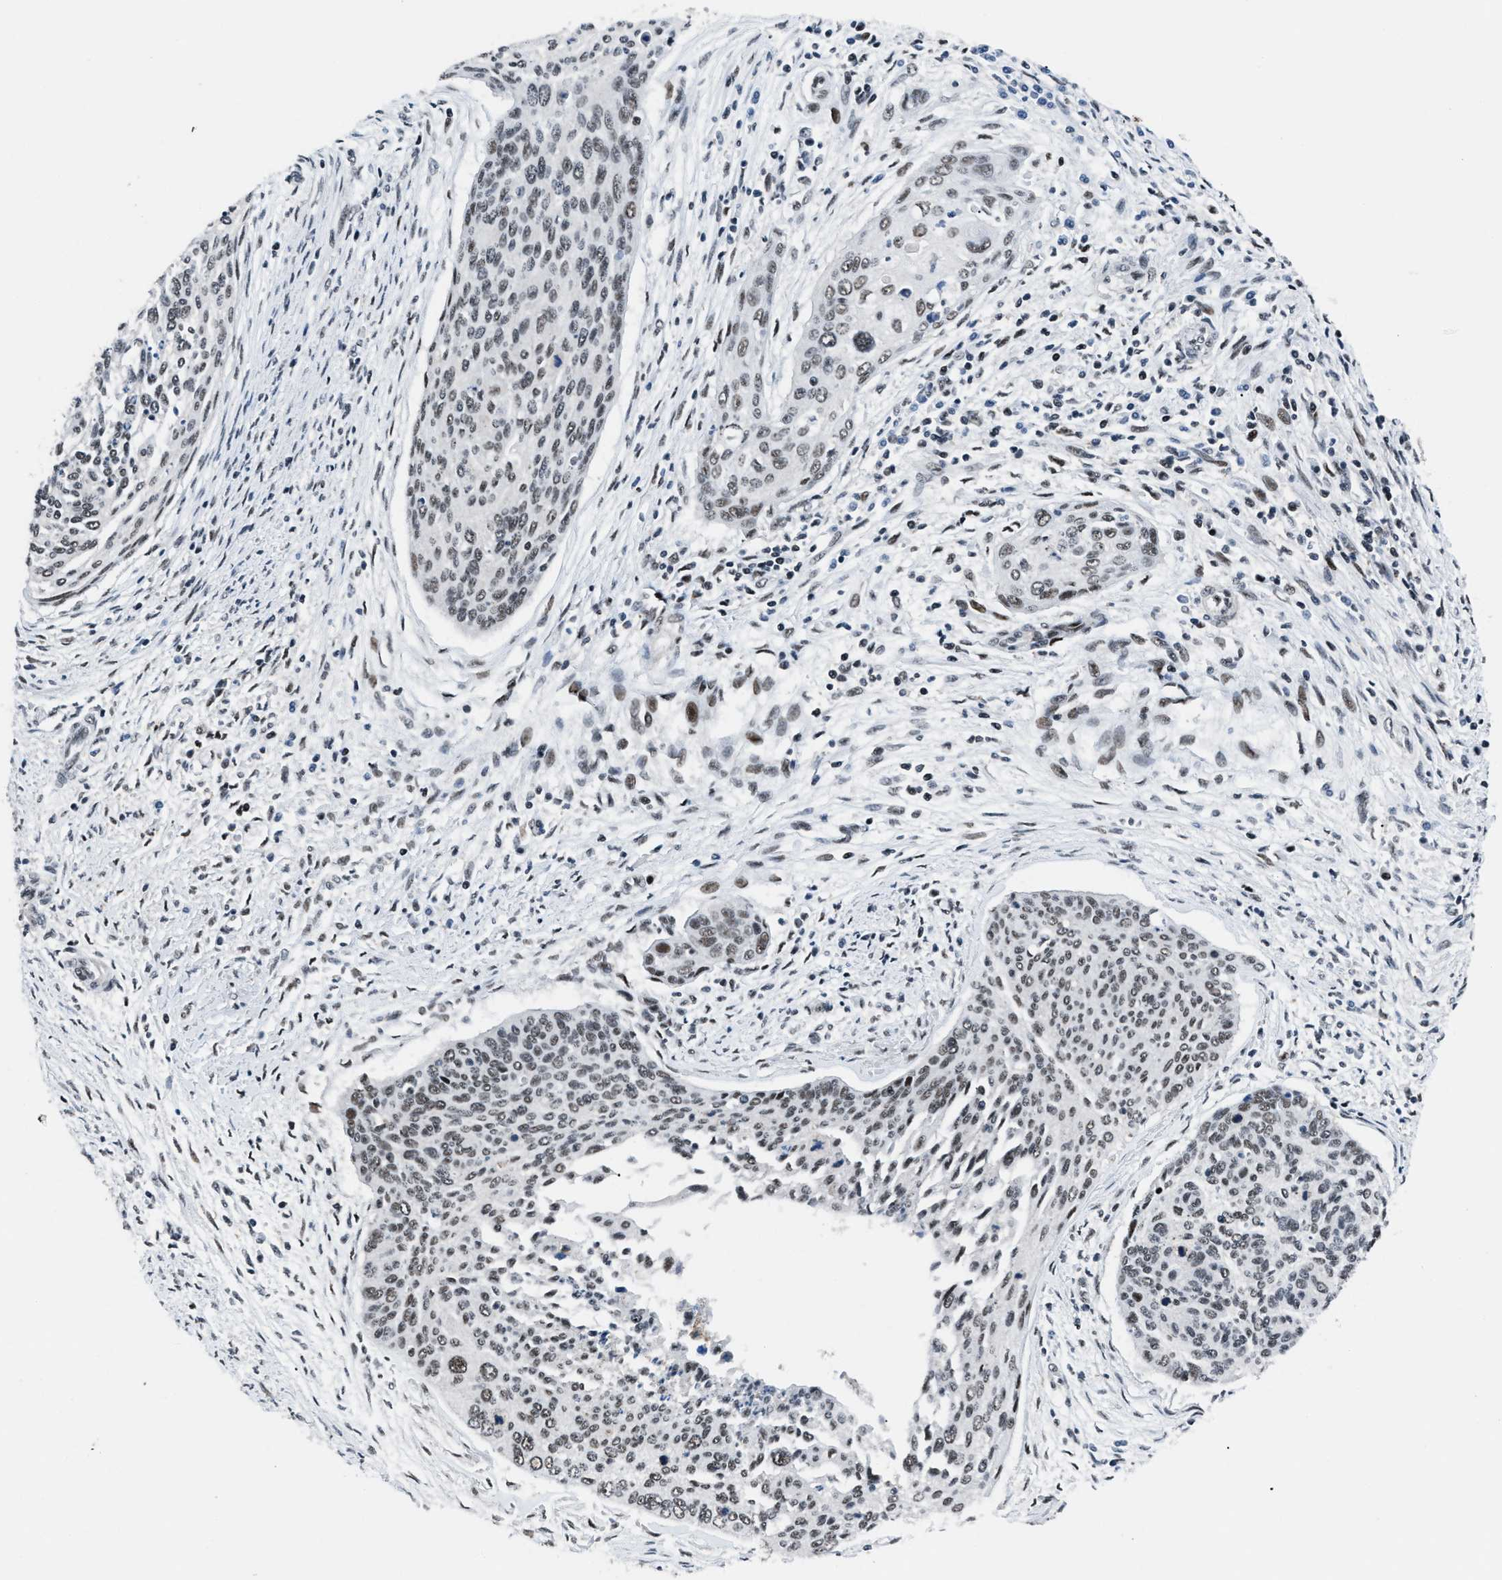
{"staining": {"intensity": "strong", "quantity": ">75%", "location": "nuclear"}, "tissue": "cervical cancer", "cell_type": "Tumor cells", "image_type": "cancer", "snomed": [{"axis": "morphology", "description": "Squamous cell carcinoma, NOS"}, {"axis": "topography", "description": "Cervix"}], "caption": "Immunohistochemical staining of squamous cell carcinoma (cervical) reveals strong nuclear protein positivity in about >75% of tumor cells. Nuclei are stained in blue.", "gene": "SMARCB1", "patient": {"sex": "female", "age": 55}}